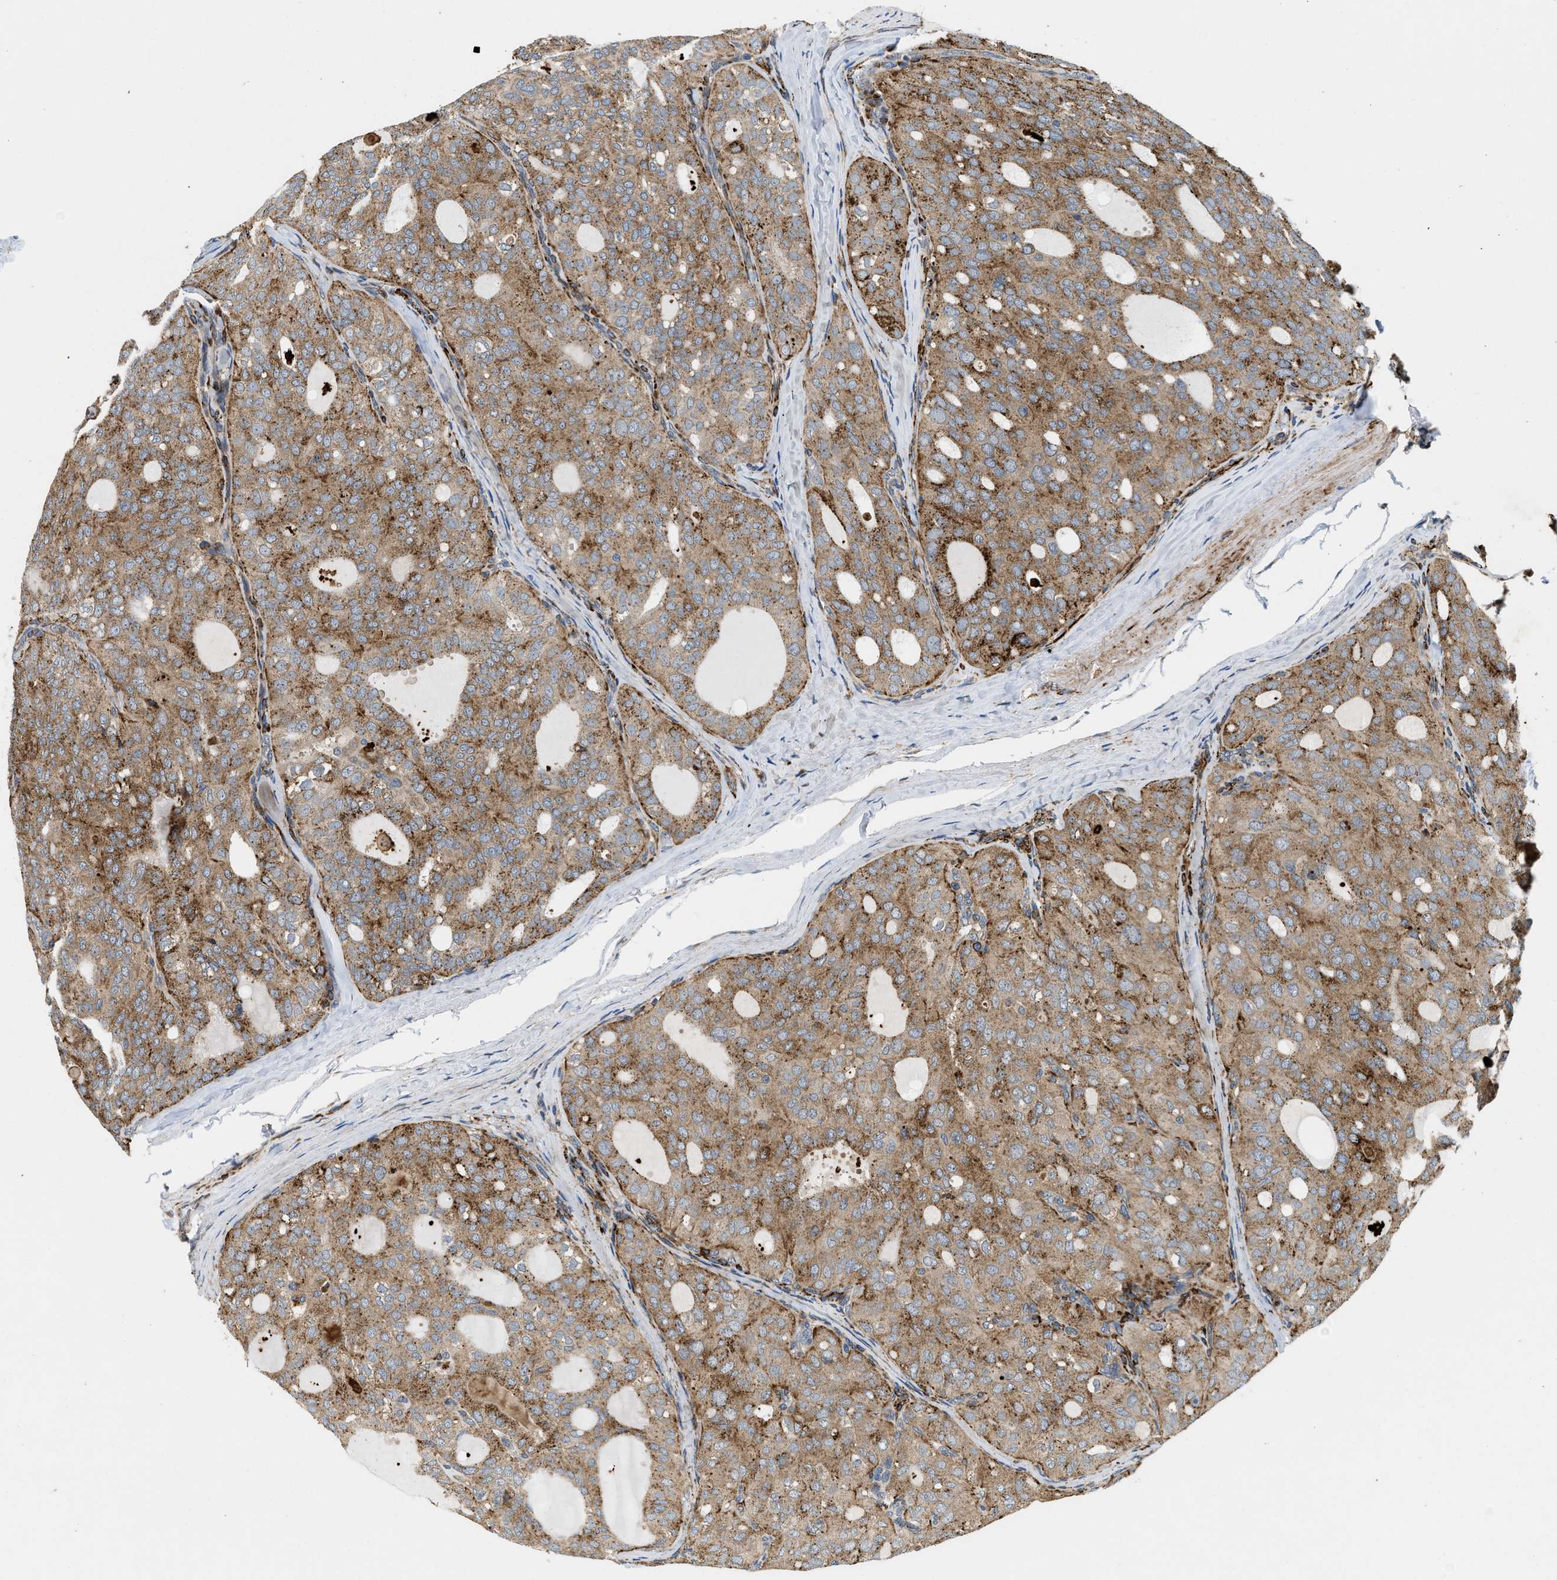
{"staining": {"intensity": "moderate", "quantity": ">75%", "location": "cytoplasmic/membranous"}, "tissue": "thyroid cancer", "cell_type": "Tumor cells", "image_type": "cancer", "snomed": [{"axis": "morphology", "description": "Follicular adenoma carcinoma, NOS"}, {"axis": "topography", "description": "Thyroid gland"}], "caption": "High-power microscopy captured an IHC photomicrograph of thyroid follicular adenoma carcinoma, revealing moderate cytoplasmic/membranous expression in about >75% of tumor cells.", "gene": "ZNF599", "patient": {"sex": "male", "age": 75}}